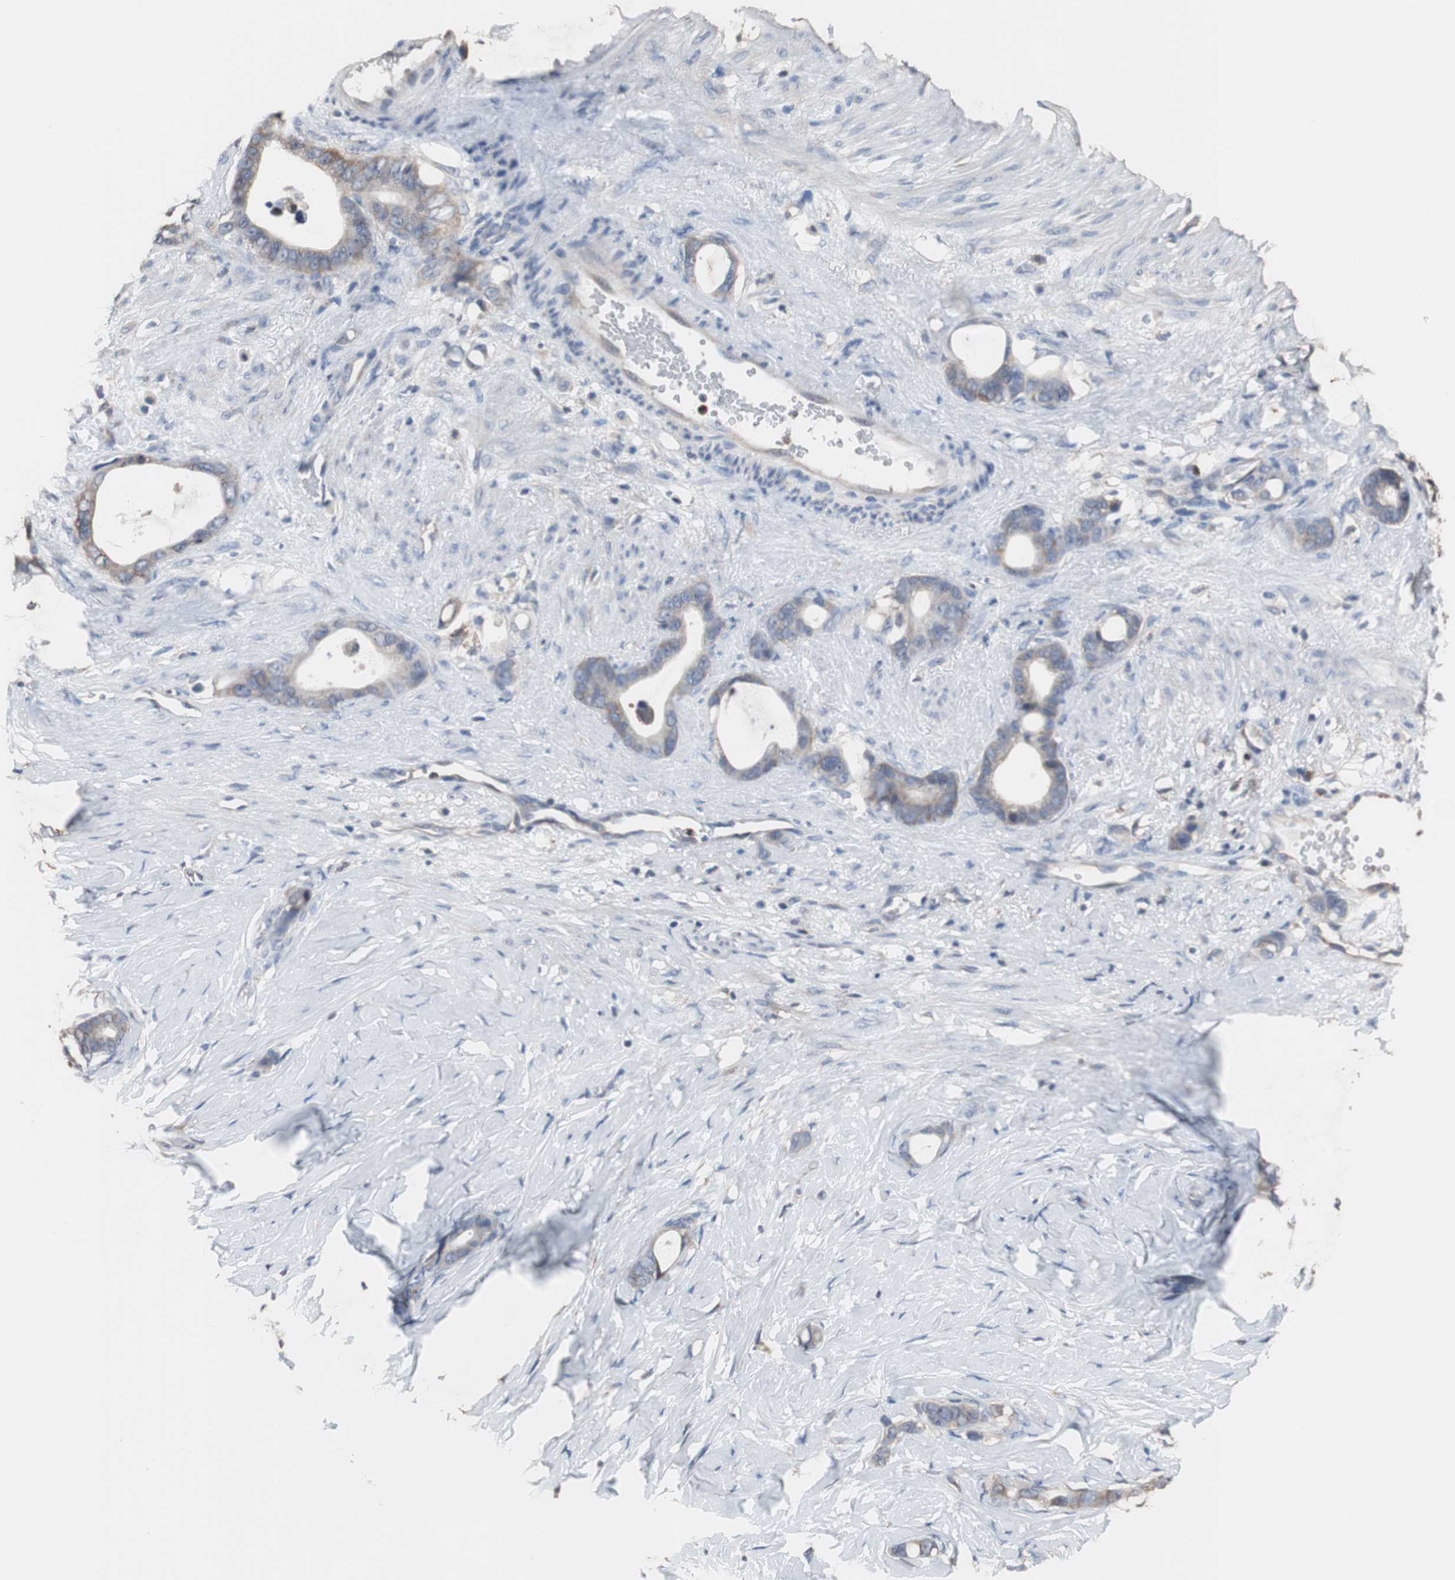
{"staining": {"intensity": "weak", "quantity": "25%-75%", "location": "cytoplasmic/membranous"}, "tissue": "stomach cancer", "cell_type": "Tumor cells", "image_type": "cancer", "snomed": [{"axis": "morphology", "description": "Adenocarcinoma, NOS"}, {"axis": "topography", "description": "Stomach"}], "caption": "DAB immunohistochemical staining of stomach adenocarcinoma exhibits weak cytoplasmic/membranous protein positivity in about 25%-75% of tumor cells. The staining is performed using DAB (3,3'-diaminobenzidine) brown chromogen to label protein expression. The nuclei are counter-stained blue using hematoxylin.", "gene": "SCIMP", "patient": {"sex": "female", "age": 75}}